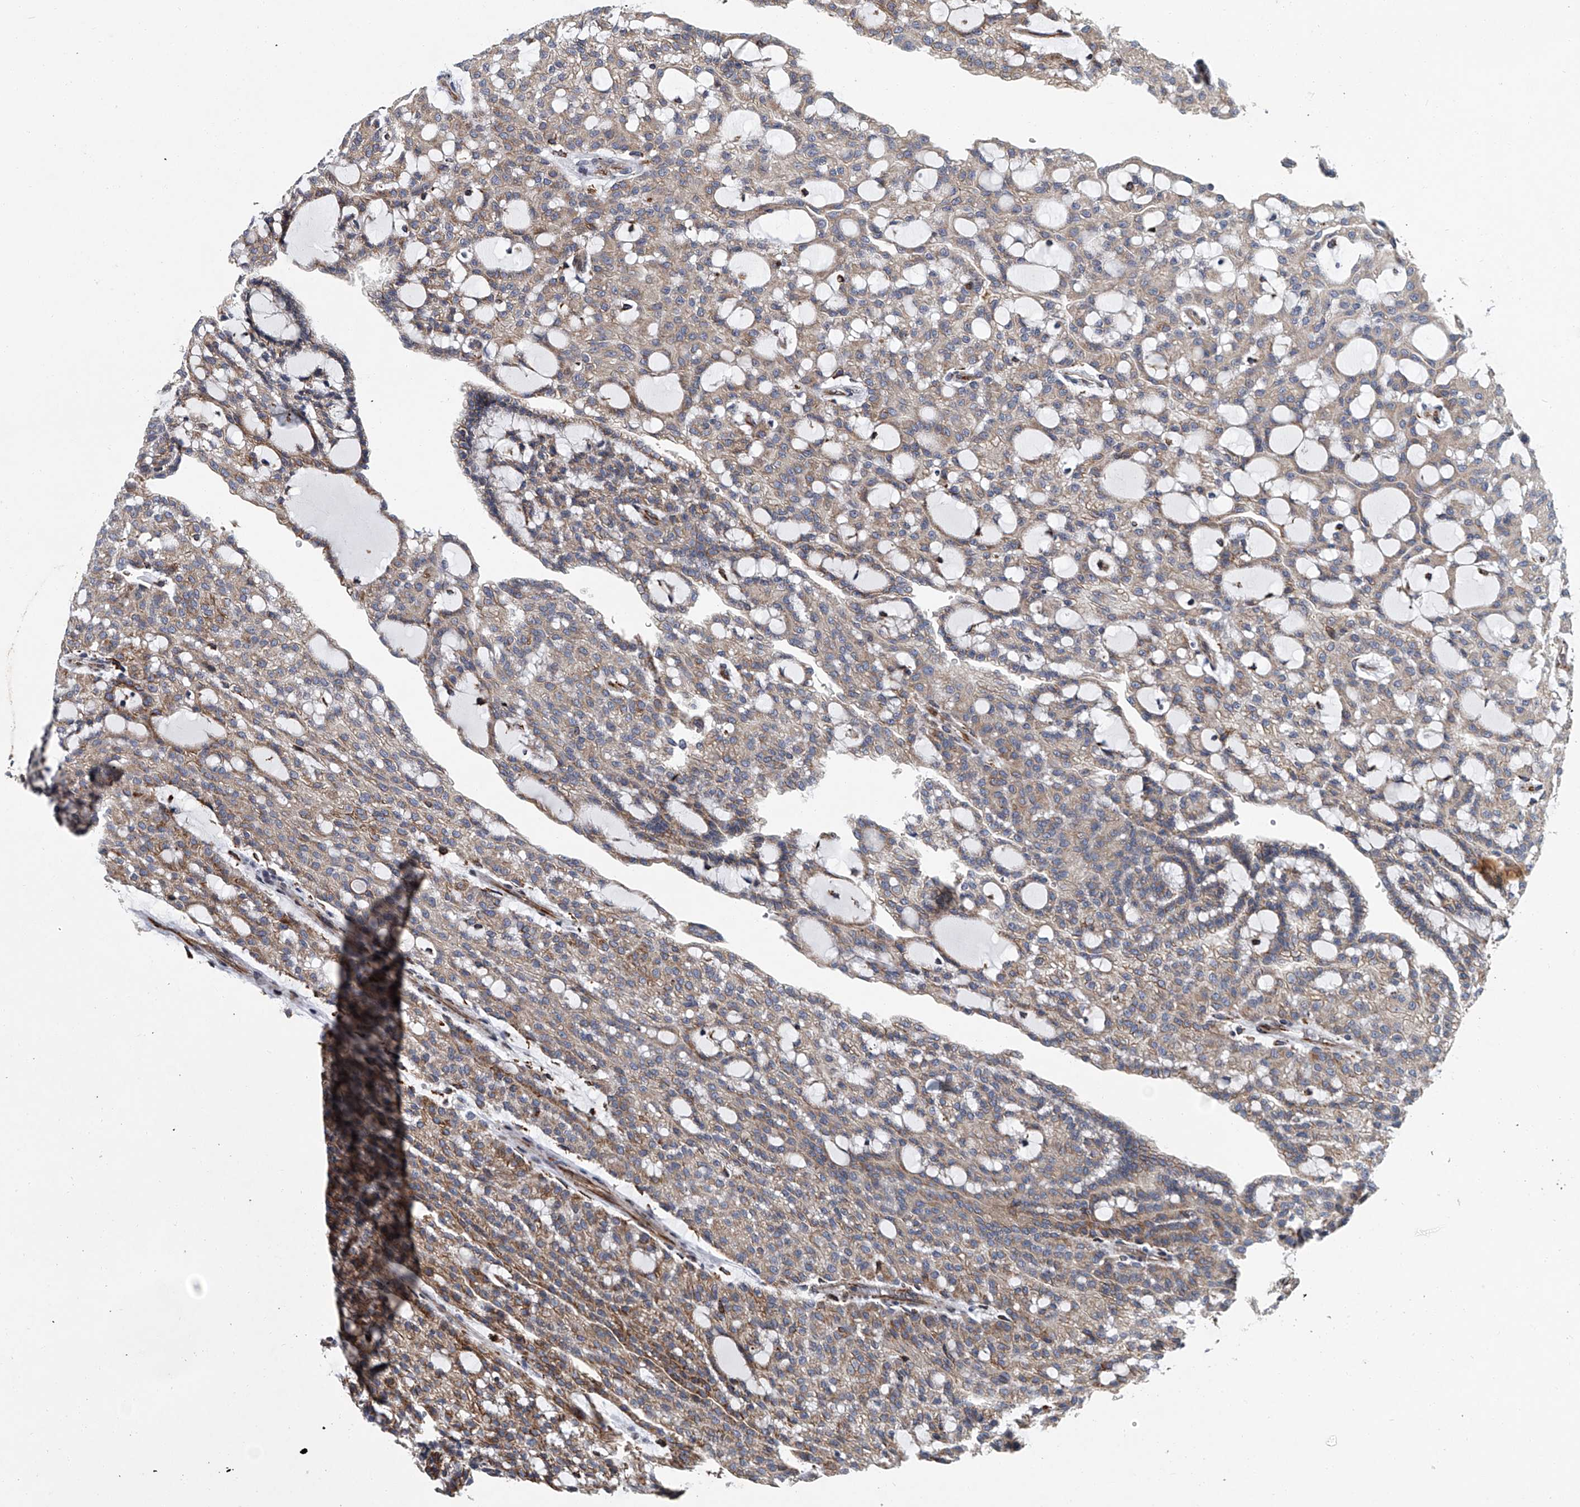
{"staining": {"intensity": "moderate", "quantity": ">75%", "location": "cytoplasmic/membranous"}, "tissue": "renal cancer", "cell_type": "Tumor cells", "image_type": "cancer", "snomed": [{"axis": "morphology", "description": "Adenocarcinoma, NOS"}, {"axis": "topography", "description": "Kidney"}], "caption": "A brown stain highlights moderate cytoplasmic/membranous staining of a protein in human renal cancer tumor cells.", "gene": "TMEM63C", "patient": {"sex": "male", "age": 63}}